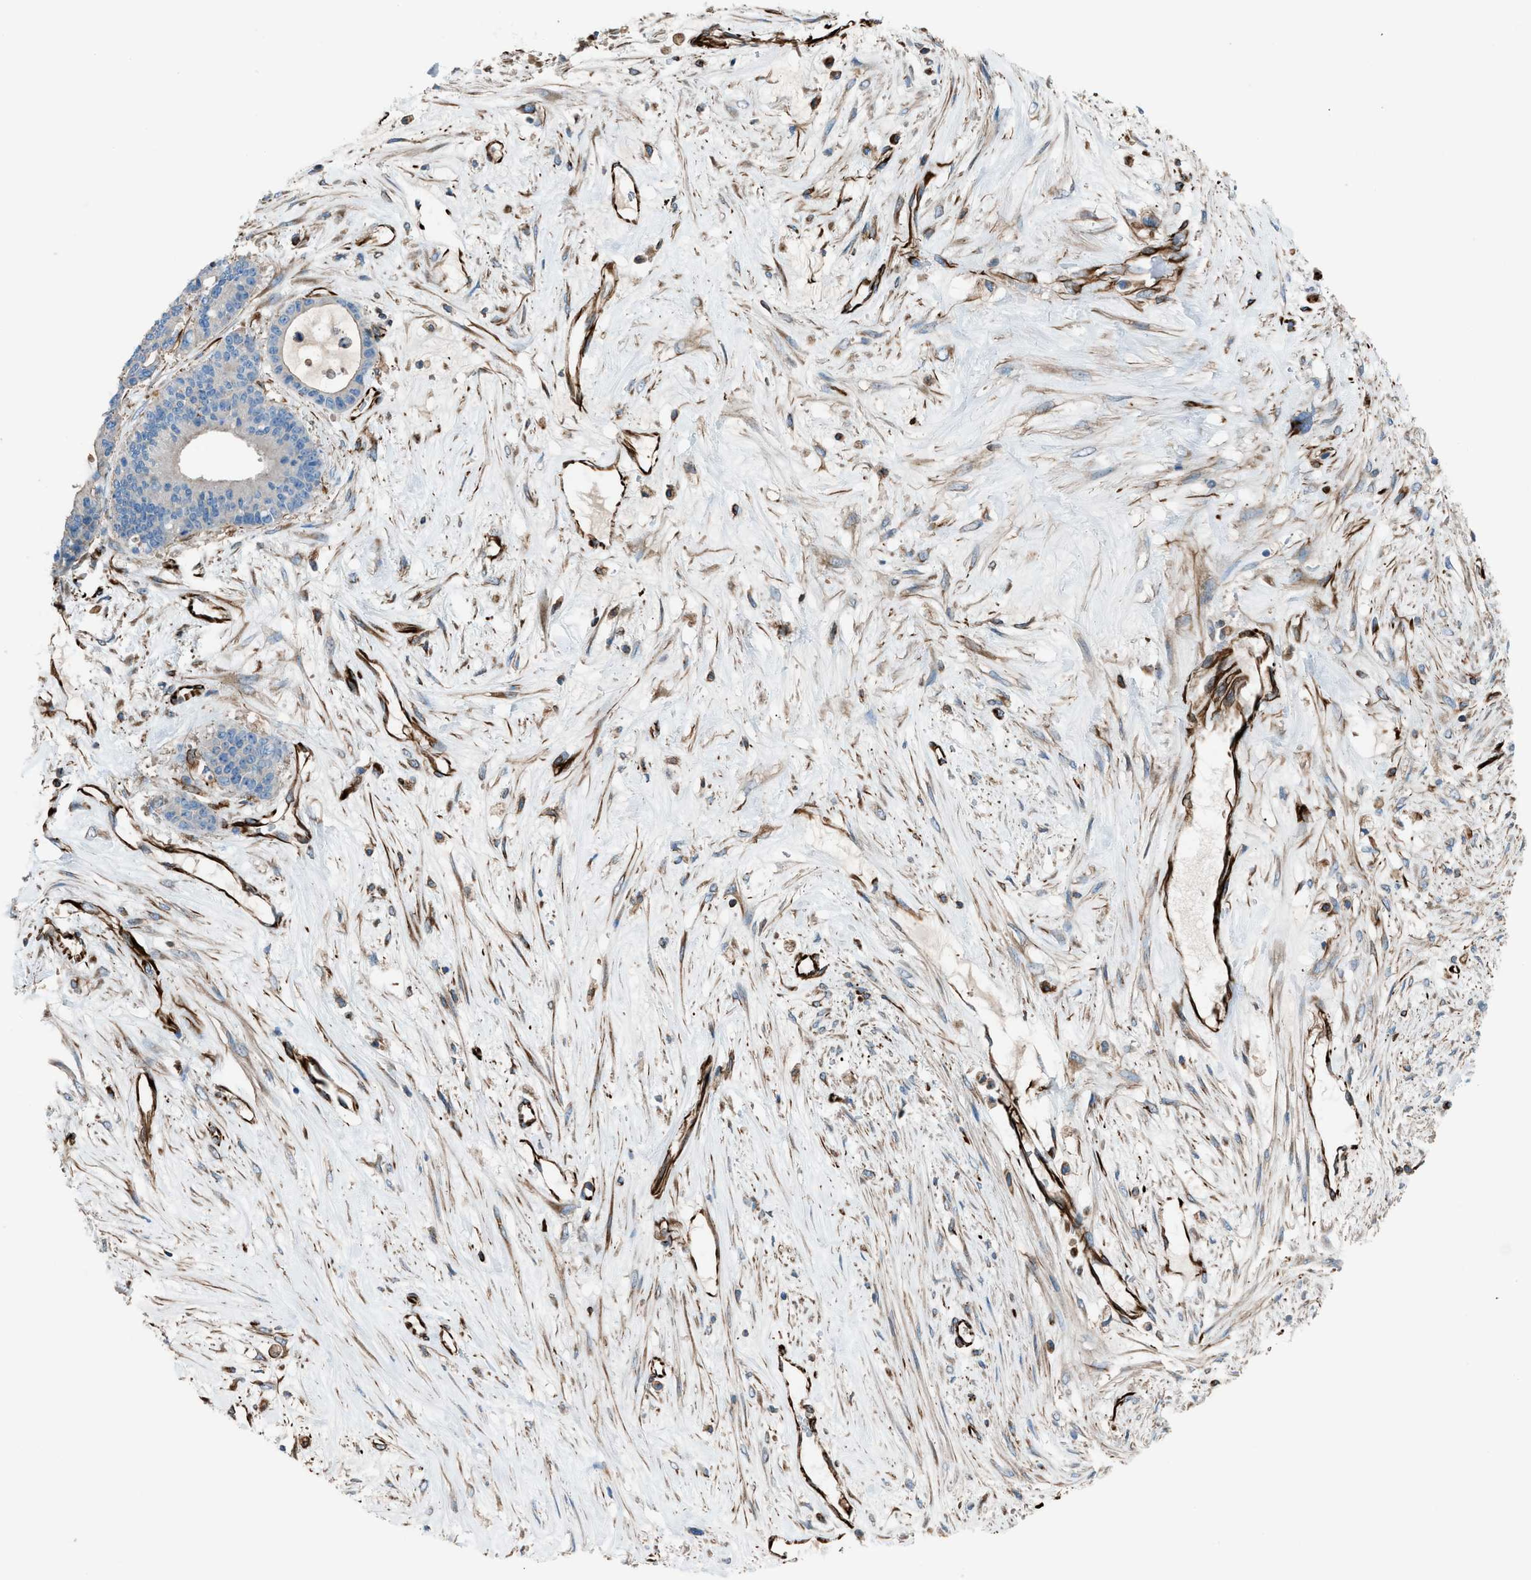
{"staining": {"intensity": "negative", "quantity": "none", "location": "none"}, "tissue": "liver cancer", "cell_type": "Tumor cells", "image_type": "cancer", "snomed": [{"axis": "morphology", "description": "Cholangiocarcinoma"}, {"axis": "topography", "description": "Liver"}], "caption": "Tumor cells show no significant protein staining in liver cancer (cholangiocarcinoma).", "gene": "CABP7", "patient": {"sex": "female", "age": 73}}